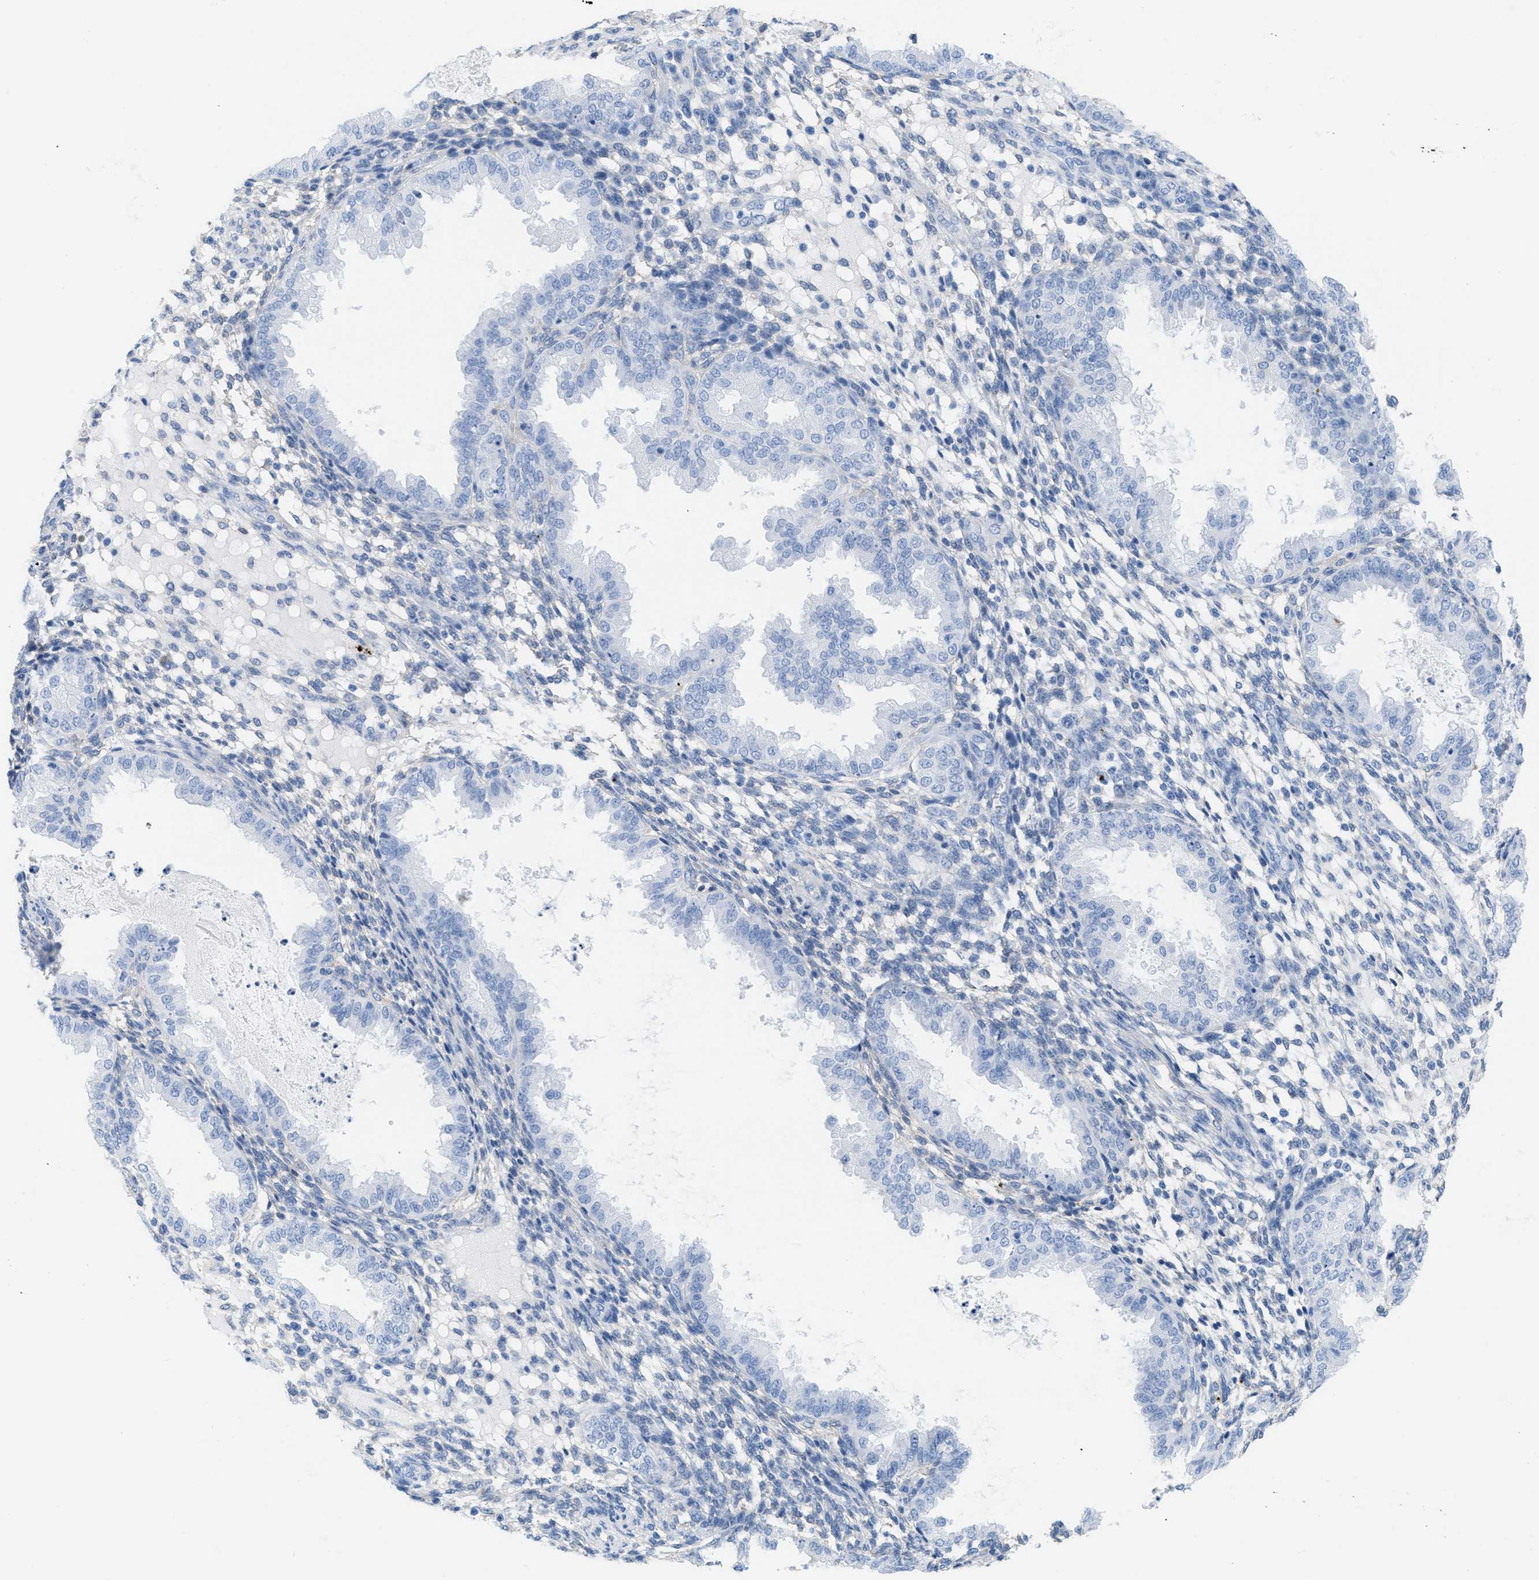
{"staining": {"intensity": "negative", "quantity": "none", "location": "none"}, "tissue": "endometrium", "cell_type": "Cells in endometrial stroma", "image_type": "normal", "snomed": [{"axis": "morphology", "description": "Normal tissue, NOS"}, {"axis": "topography", "description": "Endometrium"}], "caption": "IHC photomicrograph of benign endometrium: human endometrium stained with DAB reveals no significant protein expression in cells in endometrial stroma. (DAB (3,3'-diaminobenzidine) immunohistochemistry with hematoxylin counter stain).", "gene": "ASGR1", "patient": {"sex": "female", "age": 33}}